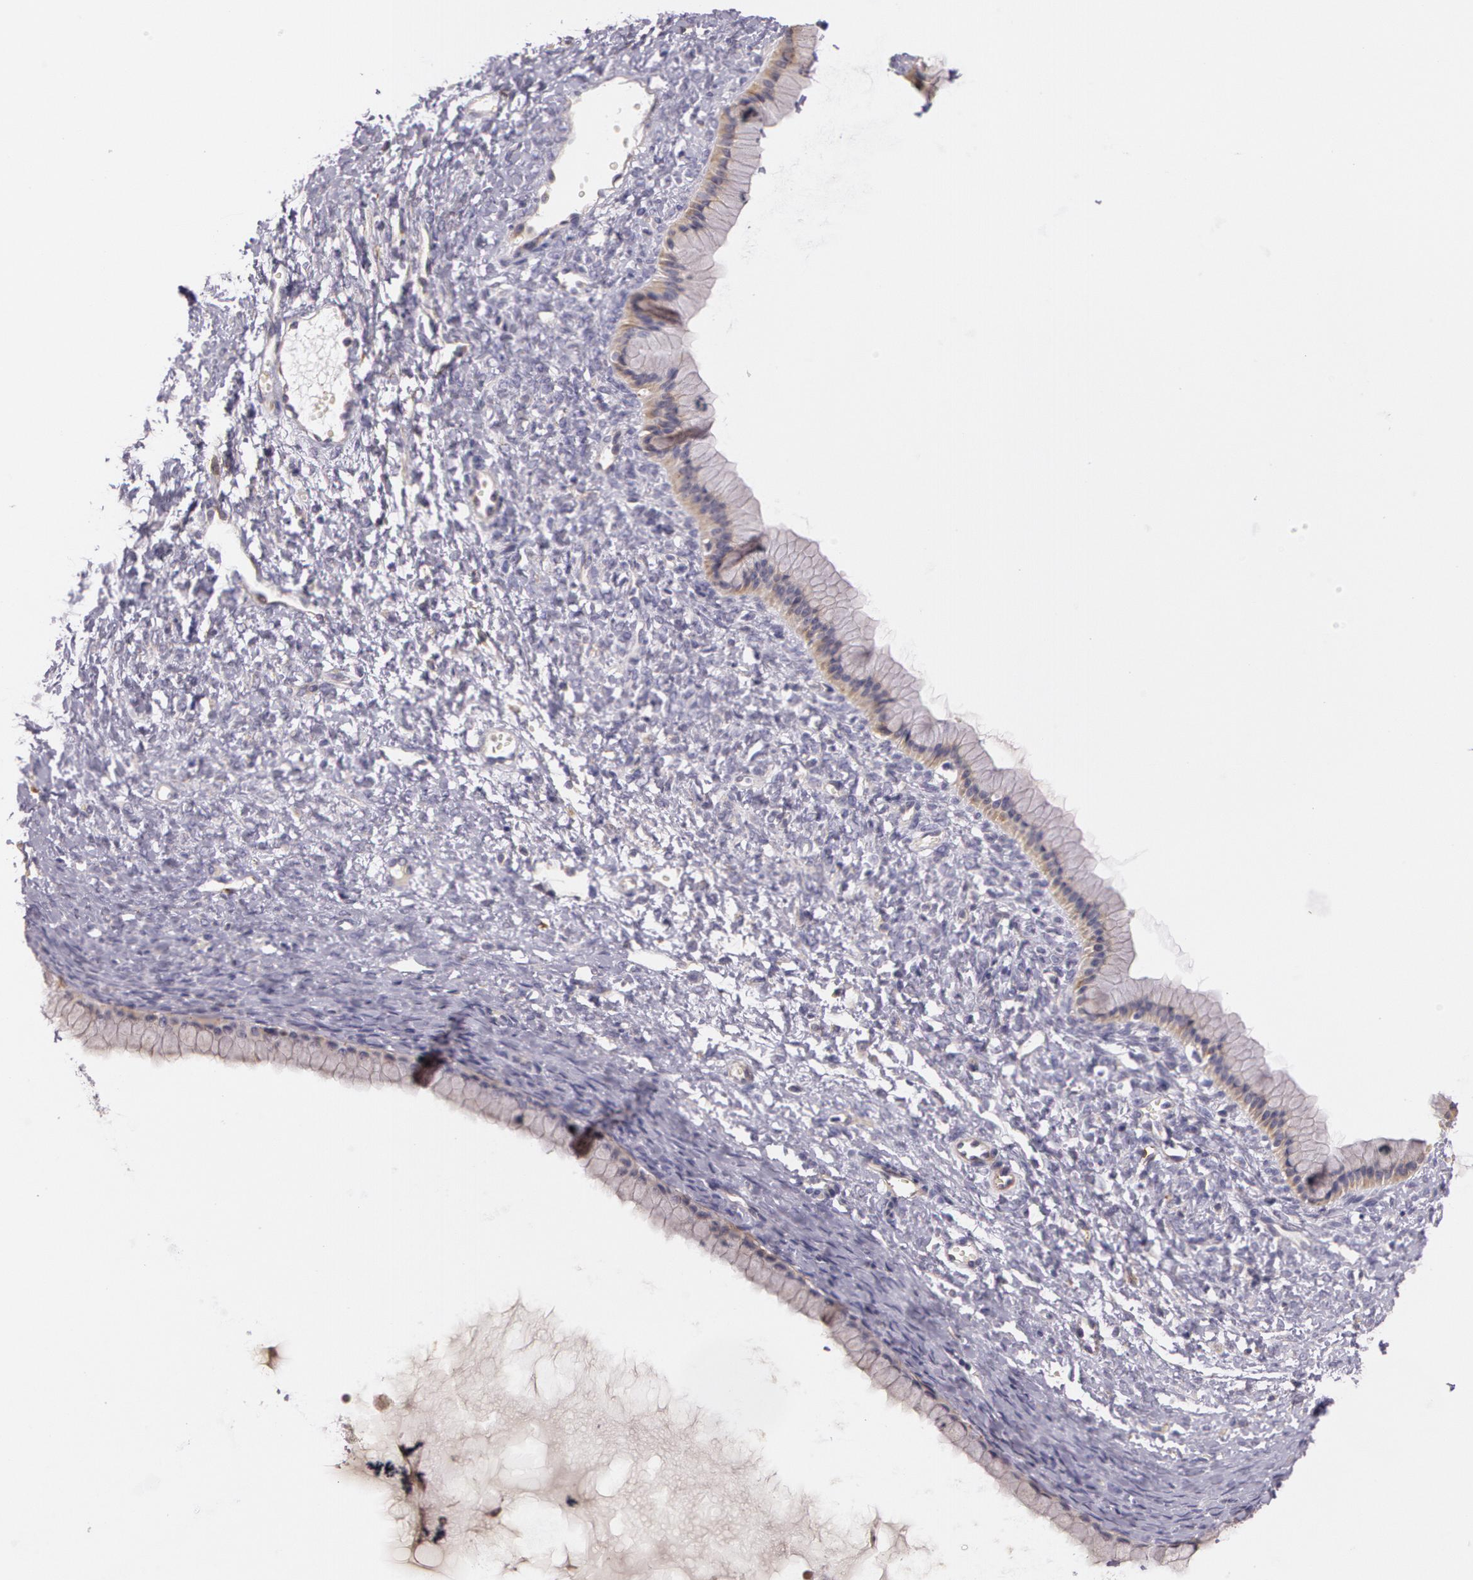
{"staining": {"intensity": "weak", "quantity": "25%-75%", "location": "cytoplasmic/membranous"}, "tissue": "ovarian cancer", "cell_type": "Tumor cells", "image_type": "cancer", "snomed": [{"axis": "morphology", "description": "Cystadenocarcinoma, mucinous, NOS"}, {"axis": "topography", "description": "Ovary"}], "caption": "Tumor cells demonstrate low levels of weak cytoplasmic/membranous expression in approximately 25%-75% of cells in human ovarian cancer.", "gene": "APP", "patient": {"sex": "female", "age": 25}}